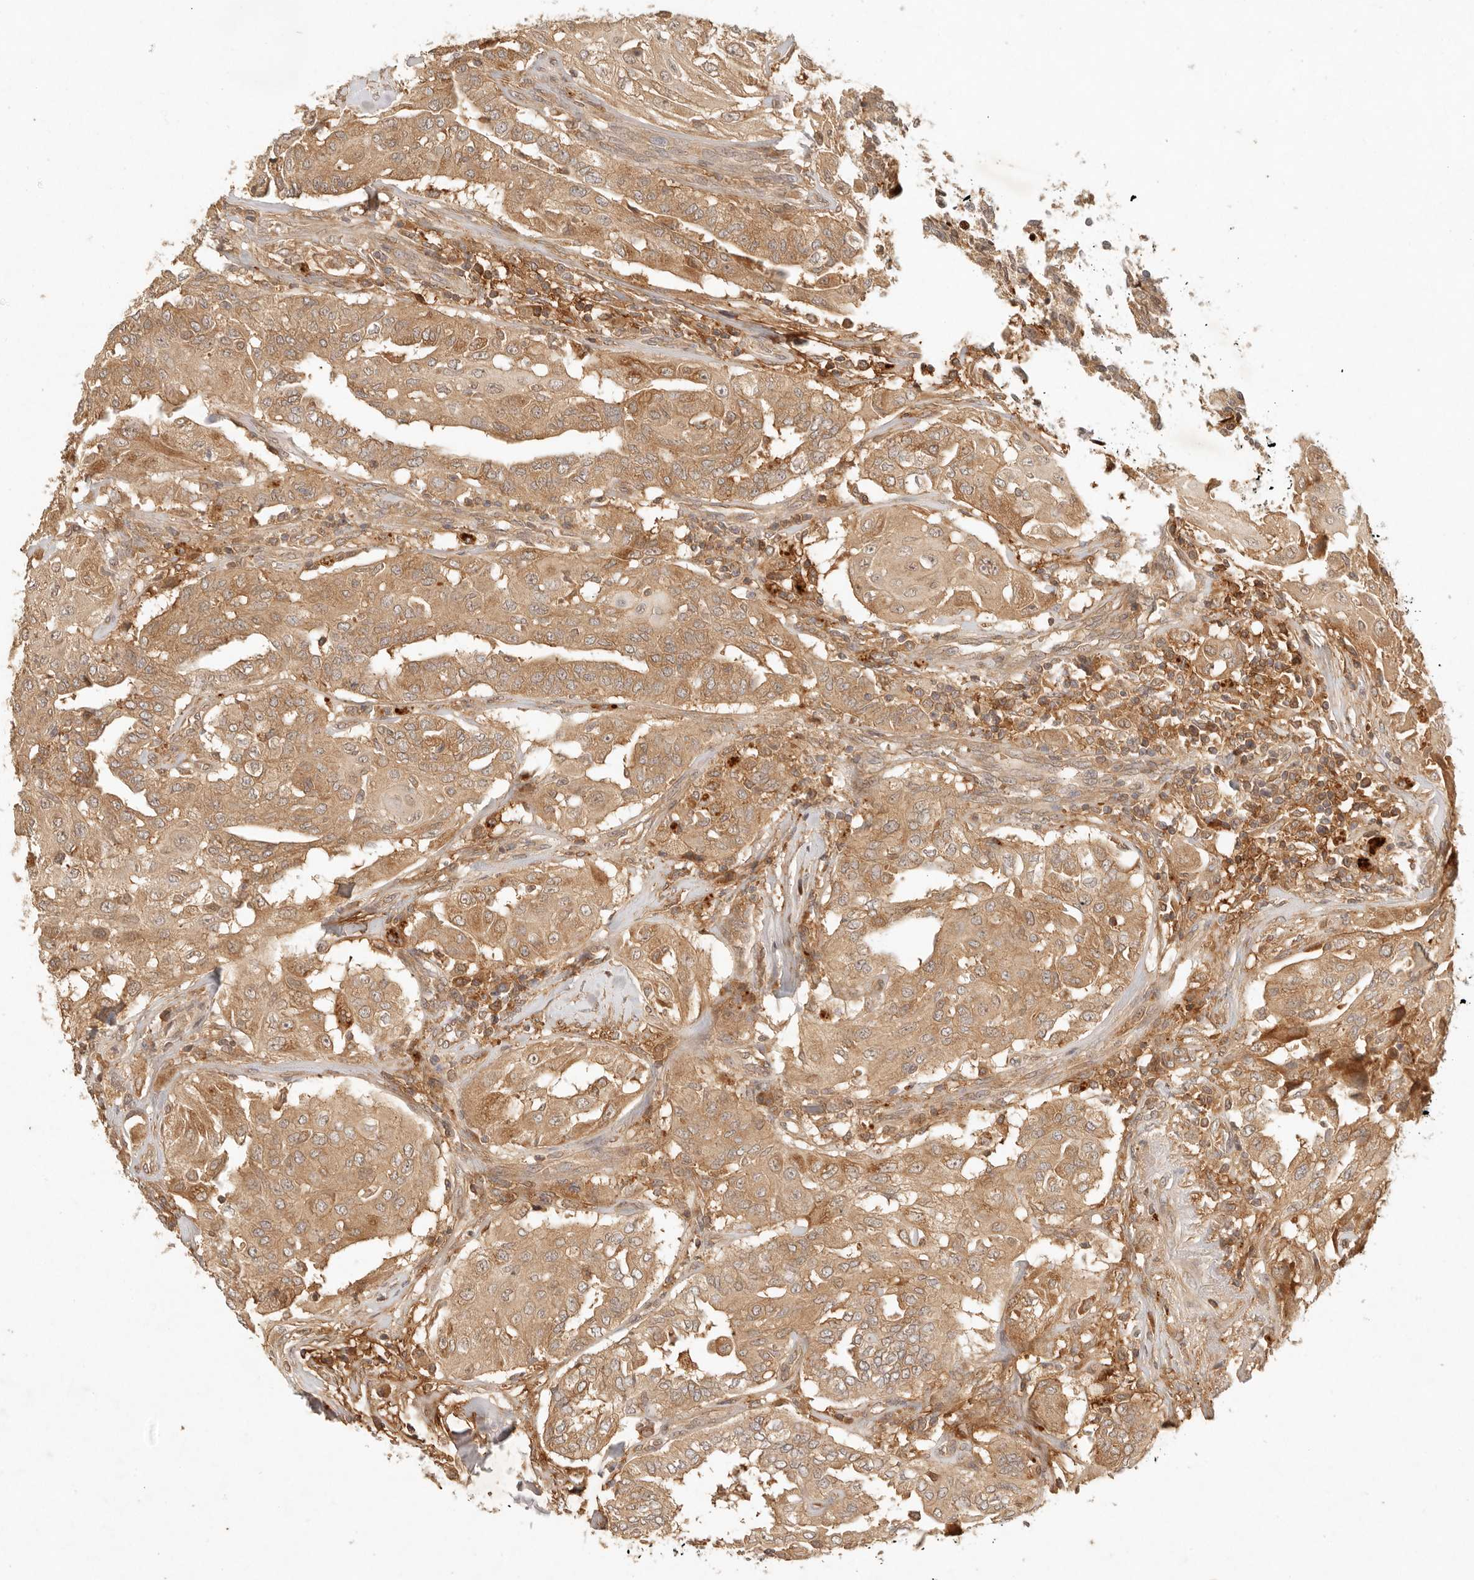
{"staining": {"intensity": "moderate", "quantity": ">75%", "location": "cytoplasmic/membranous"}, "tissue": "thyroid cancer", "cell_type": "Tumor cells", "image_type": "cancer", "snomed": [{"axis": "morphology", "description": "Papillary adenocarcinoma, NOS"}, {"axis": "topography", "description": "Thyroid gland"}], "caption": "About >75% of tumor cells in human thyroid papillary adenocarcinoma reveal moderate cytoplasmic/membranous protein expression as visualized by brown immunohistochemical staining.", "gene": "ANKRD61", "patient": {"sex": "female", "age": 59}}